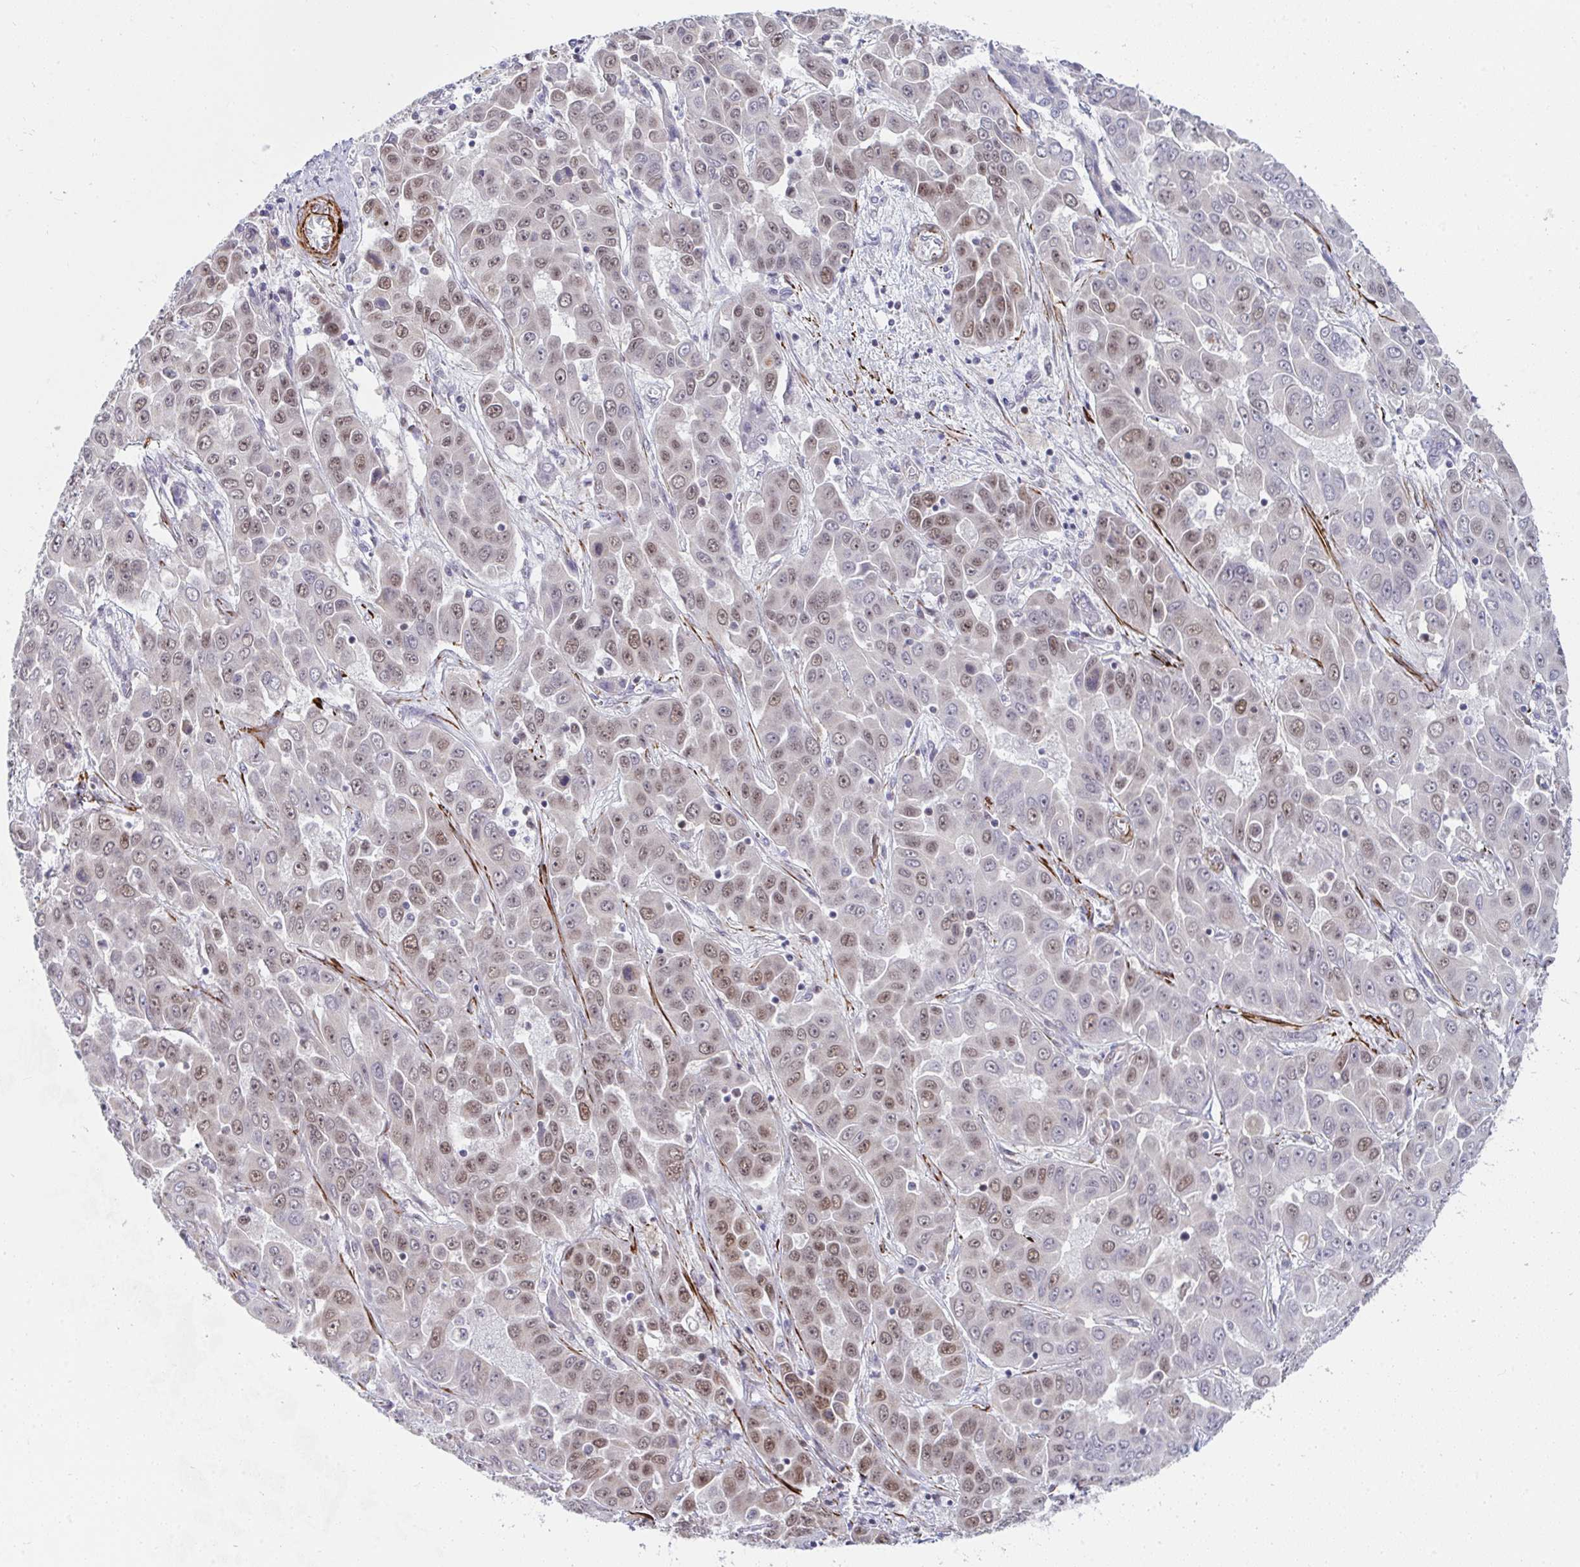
{"staining": {"intensity": "weak", "quantity": ">75%", "location": "nuclear"}, "tissue": "liver cancer", "cell_type": "Tumor cells", "image_type": "cancer", "snomed": [{"axis": "morphology", "description": "Cholangiocarcinoma"}, {"axis": "topography", "description": "Liver"}], "caption": "Weak nuclear positivity is seen in about >75% of tumor cells in liver cholangiocarcinoma.", "gene": "GINS2", "patient": {"sex": "female", "age": 52}}